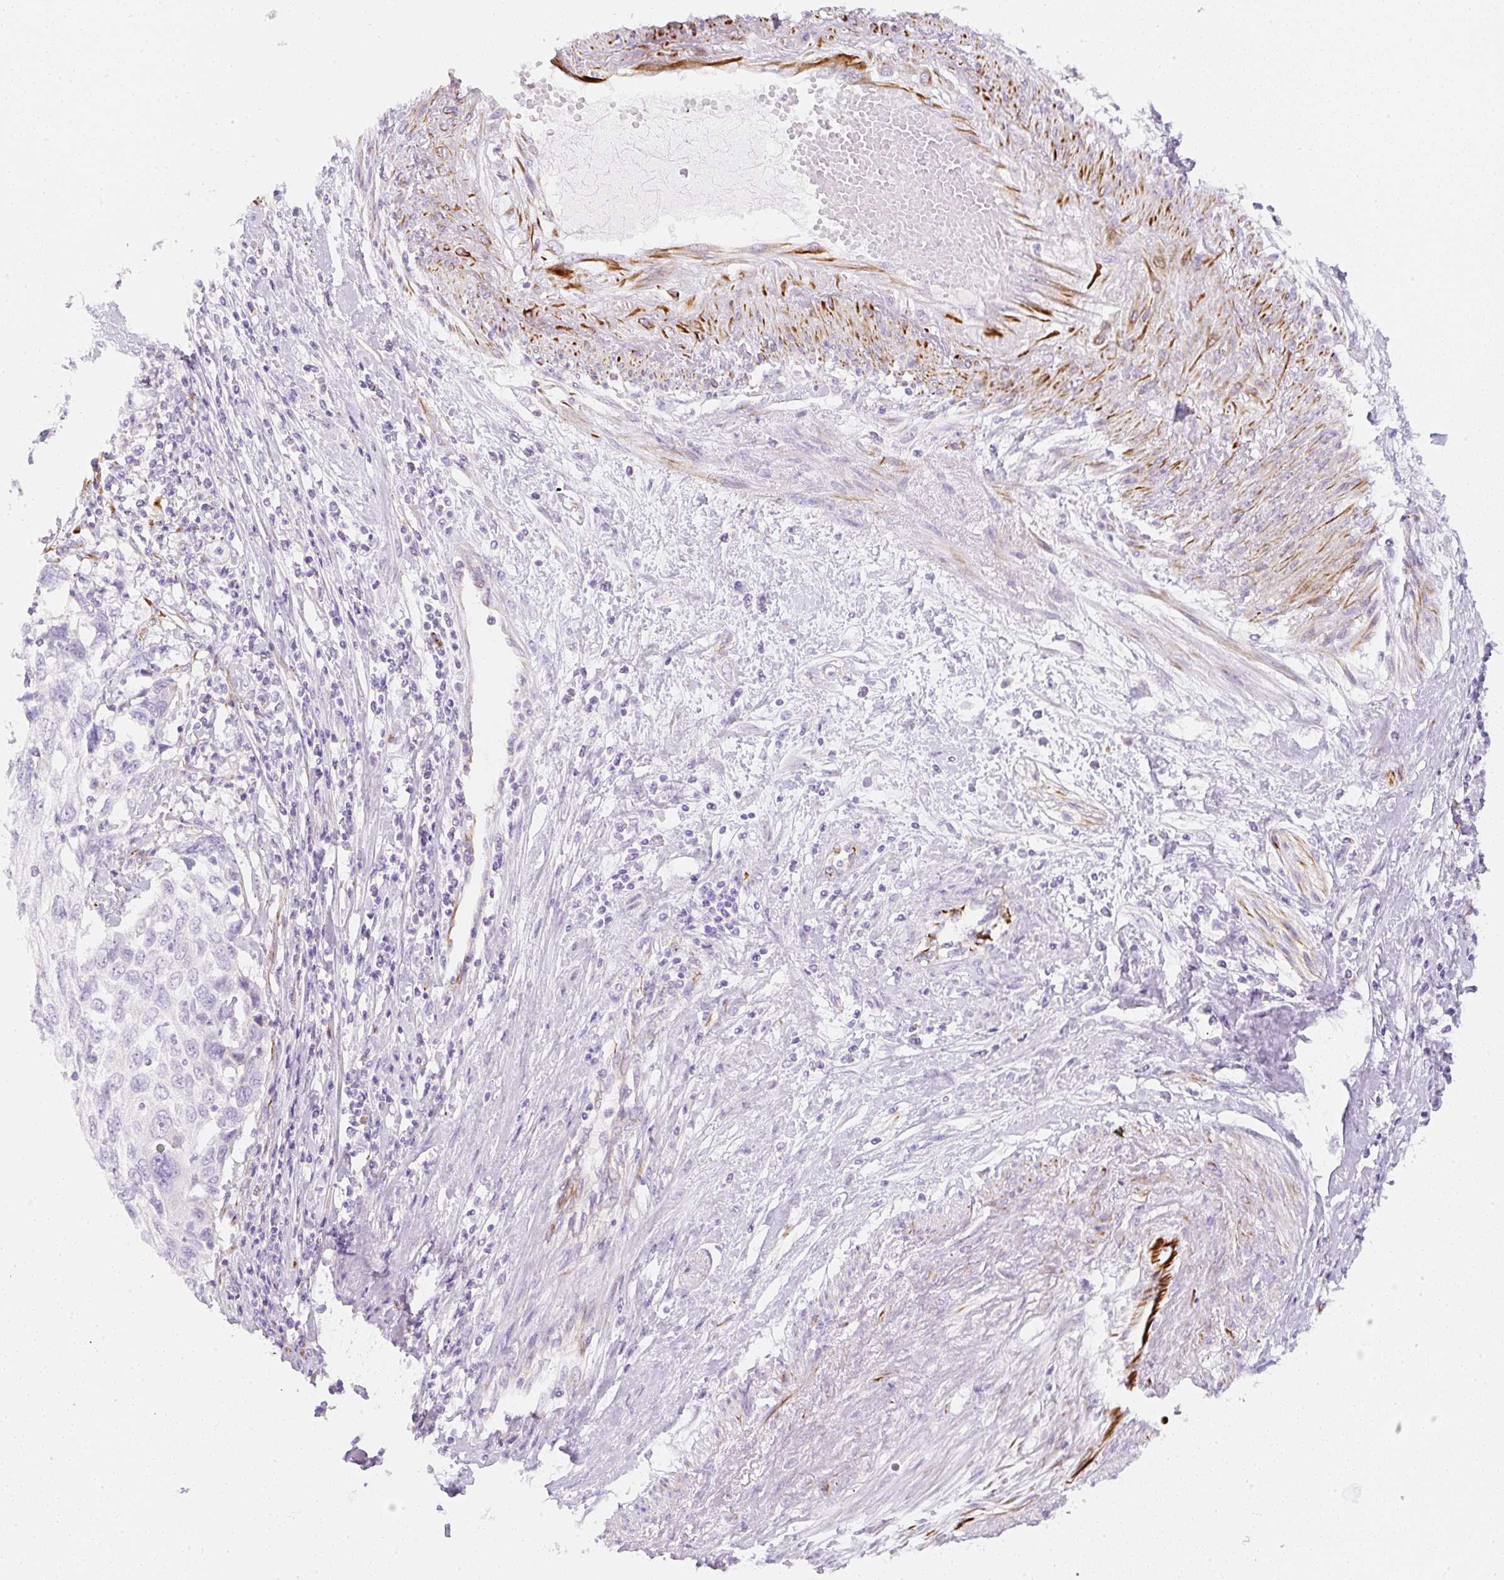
{"staining": {"intensity": "negative", "quantity": "none", "location": "none"}, "tissue": "cervical cancer", "cell_type": "Tumor cells", "image_type": "cancer", "snomed": [{"axis": "morphology", "description": "Squamous cell carcinoma, NOS"}, {"axis": "topography", "description": "Cervix"}], "caption": "Cervical cancer was stained to show a protein in brown. There is no significant staining in tumor cells. Brightfield microscopy of immunohistochemistry (IHC) stained with DAB (brown) and hematoxylin (blue), captured at high magnification.", "gene": "ZNF689", "patient": {"sex": "female", "age": 70}}